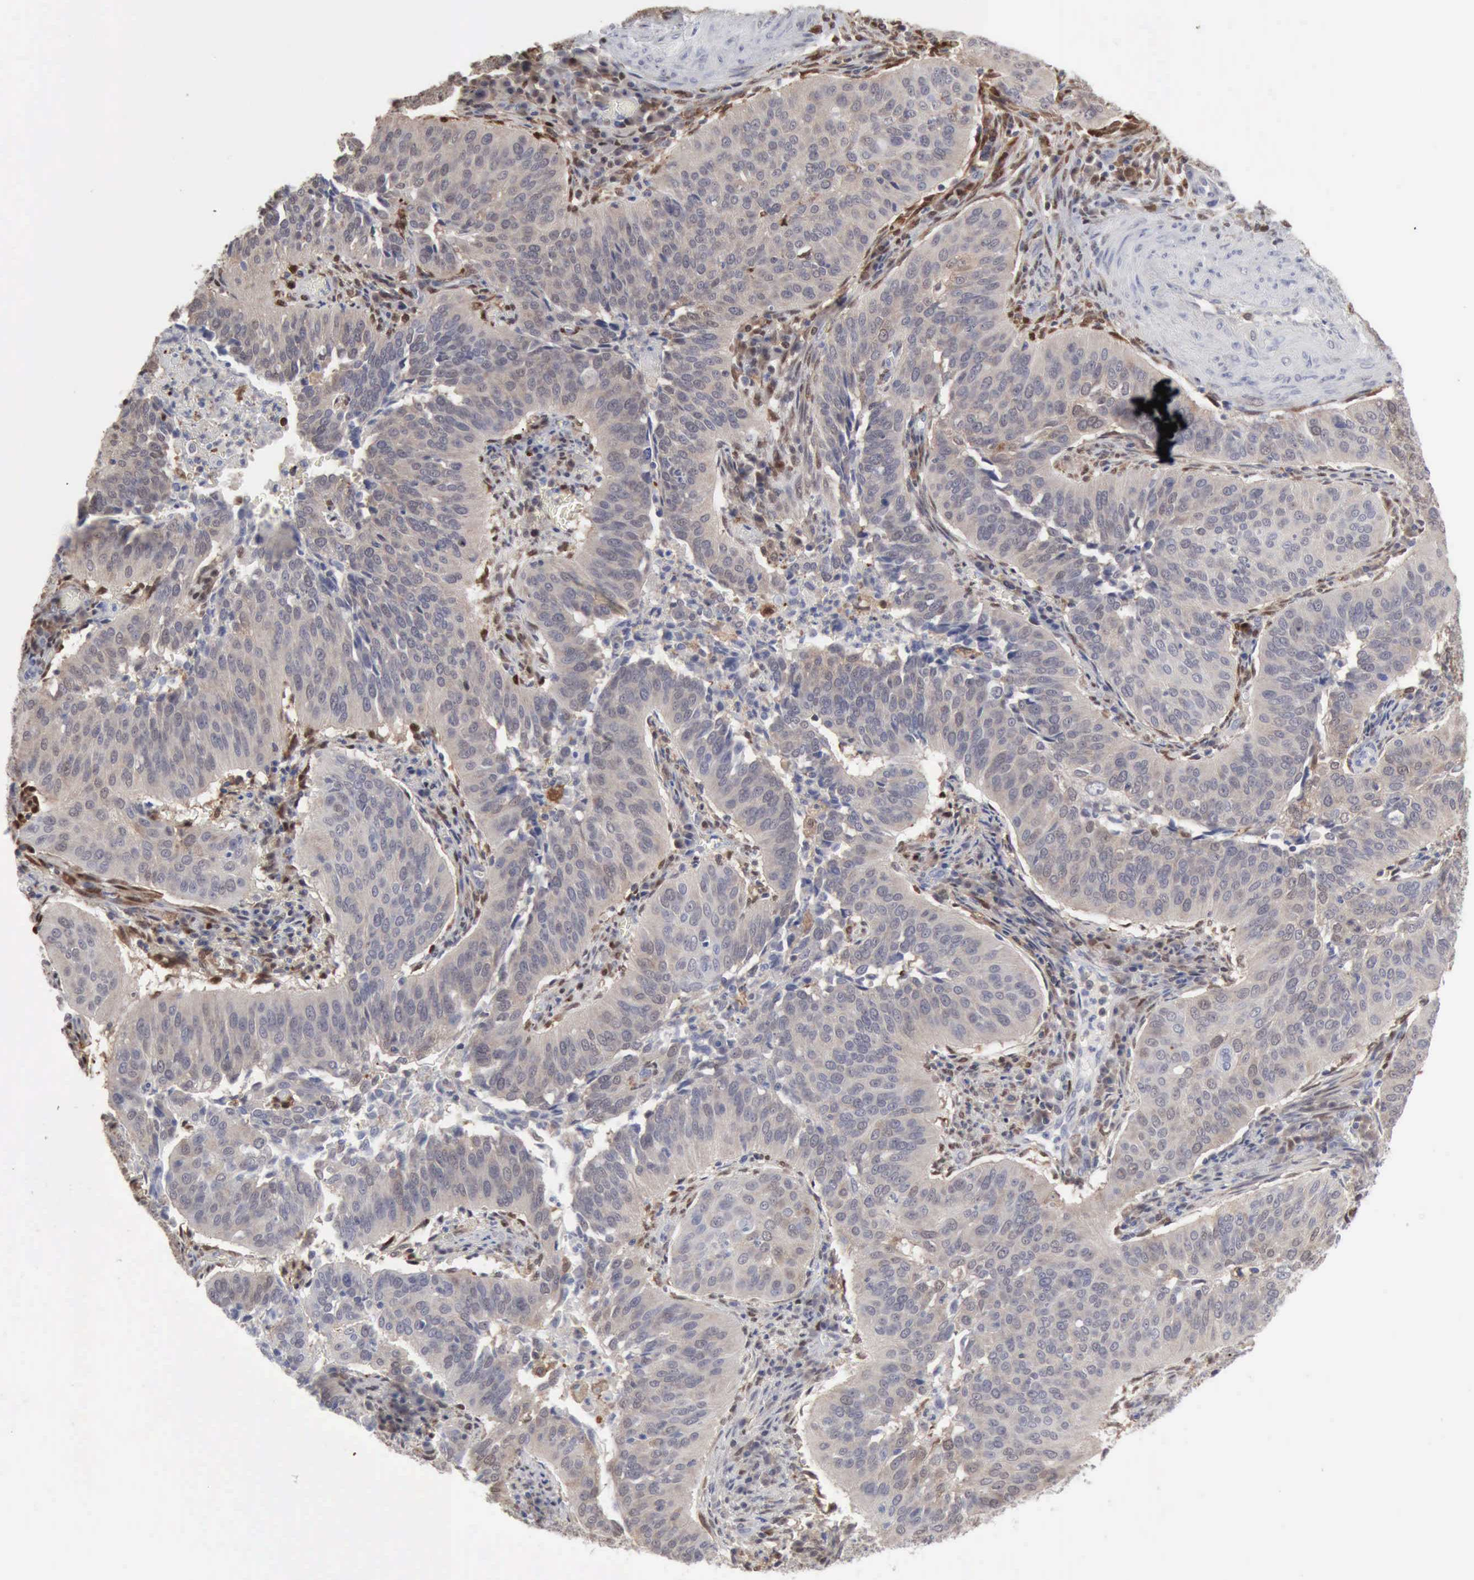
{"staining": {"intensity": "weak", "quantity": "<25%", "location": "cytoplasmic/membranous,nuclear"}, "tissue": "cervical cancer", "cell_type": "Tumor cells", "image_type": "cancer", "snomed": [{"axis": "morphology", "description": "Squamous cell carcinoma, NOS"}, {"axis": "topography", "description": "Cervix"}], "caption": "This is an immunohistochemistry photomicrograph of human cervical cancer. There is no staining in tumor cells.", "gene": "STAT1", "patient": {"sex": "female", "age": 39}}